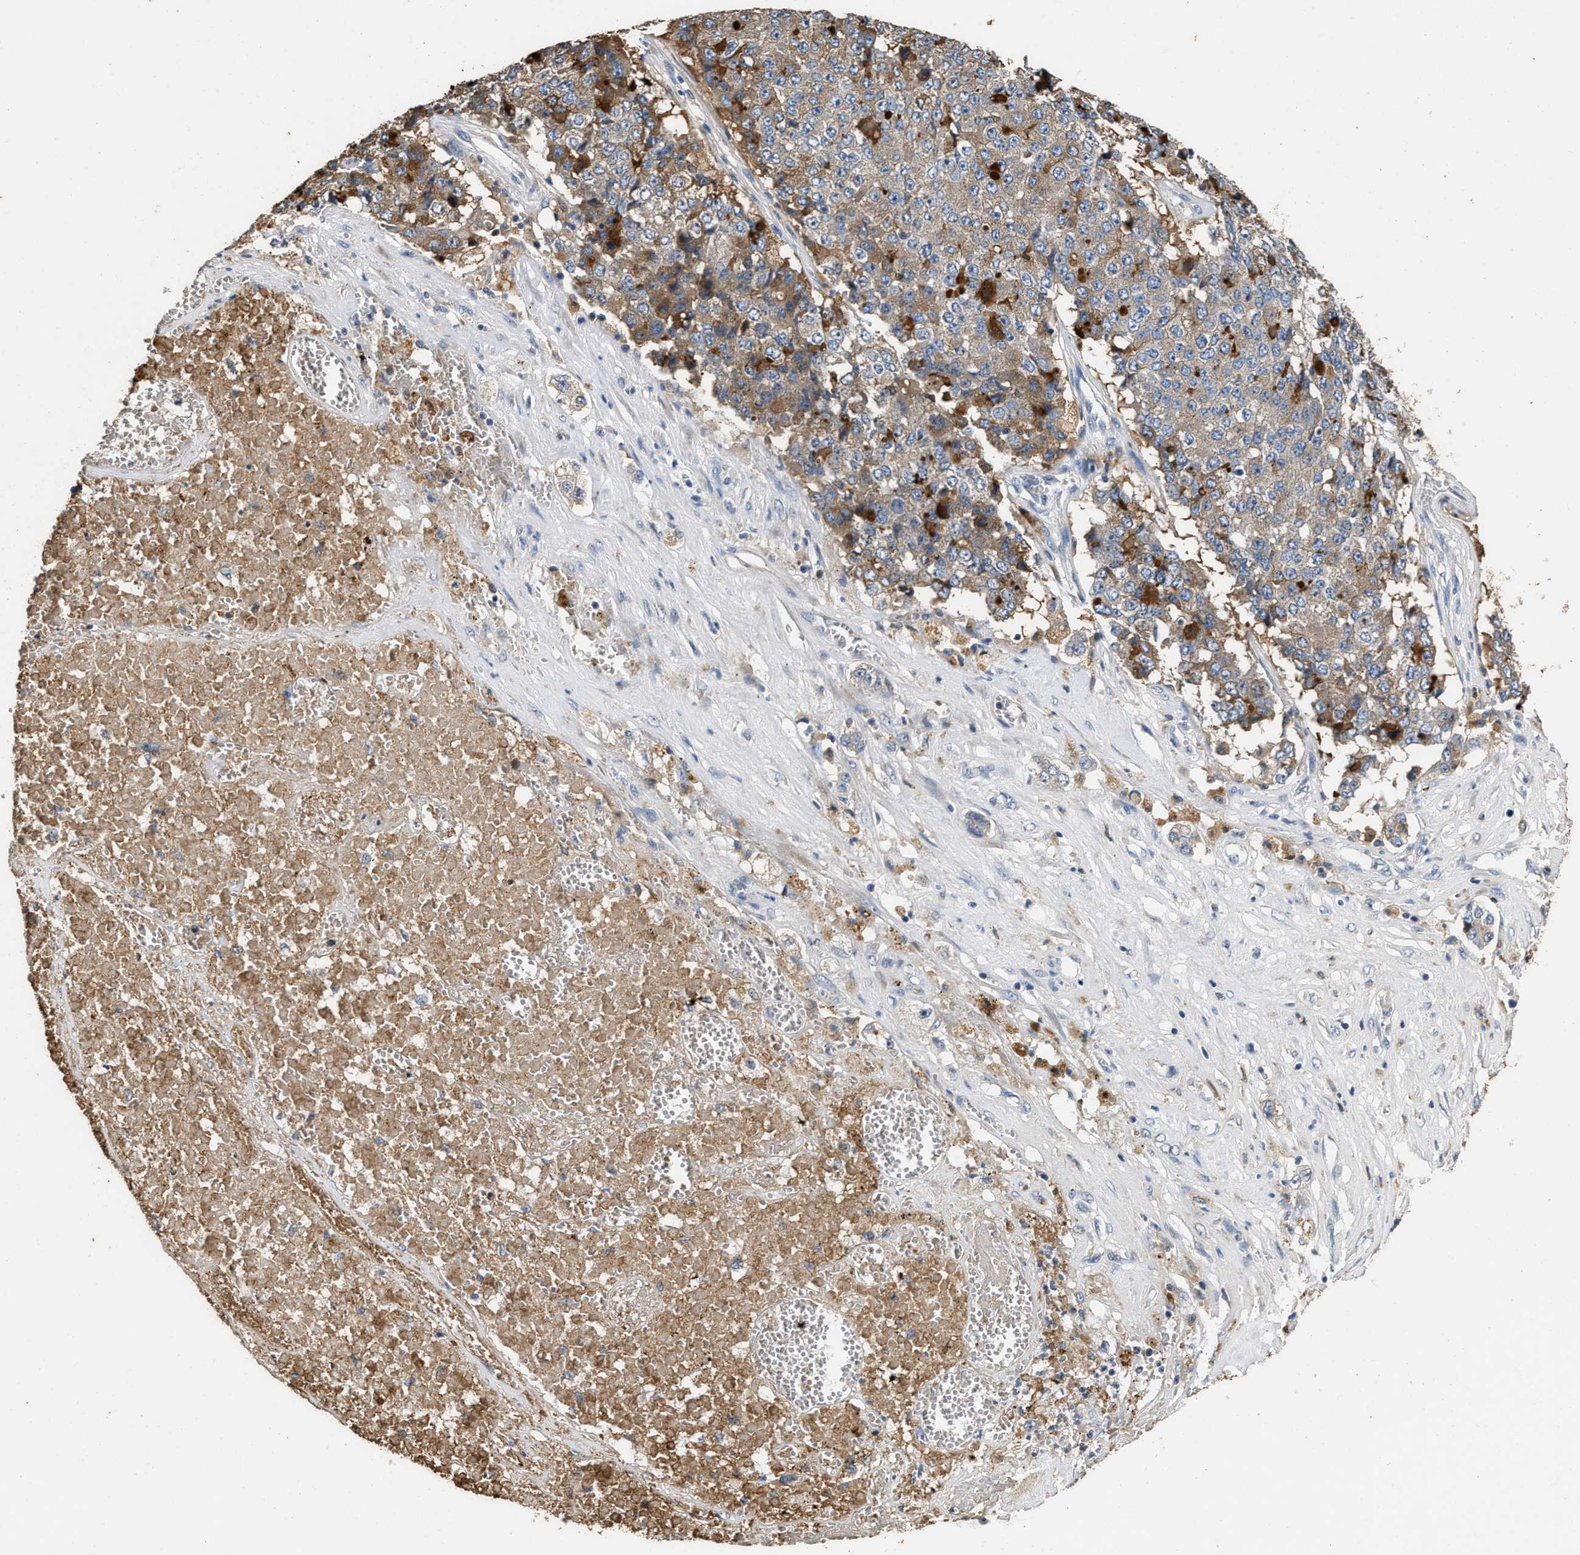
{"staining": {"intensity": "moderate", "quantity": ">75%", "location": "cytoplasmic/membranous"}, "tissue": "pancreatic cancer", "cell_type": "Tumor cells", "image_type": "cancer", "snomed": [{"axis": "morphology", "description": "Adenocarcinoma, NOS"}, {"axis": "topography", "description": "Pancreas"}], "caption": "Protein staining exhibits moderate cytoplasmic/membranous positivity in about >75% of tumor cells in pancreatic cancer (adenocarcinoma).", "gene": "C3", "patient": {"sex": "male", "age": 50}}